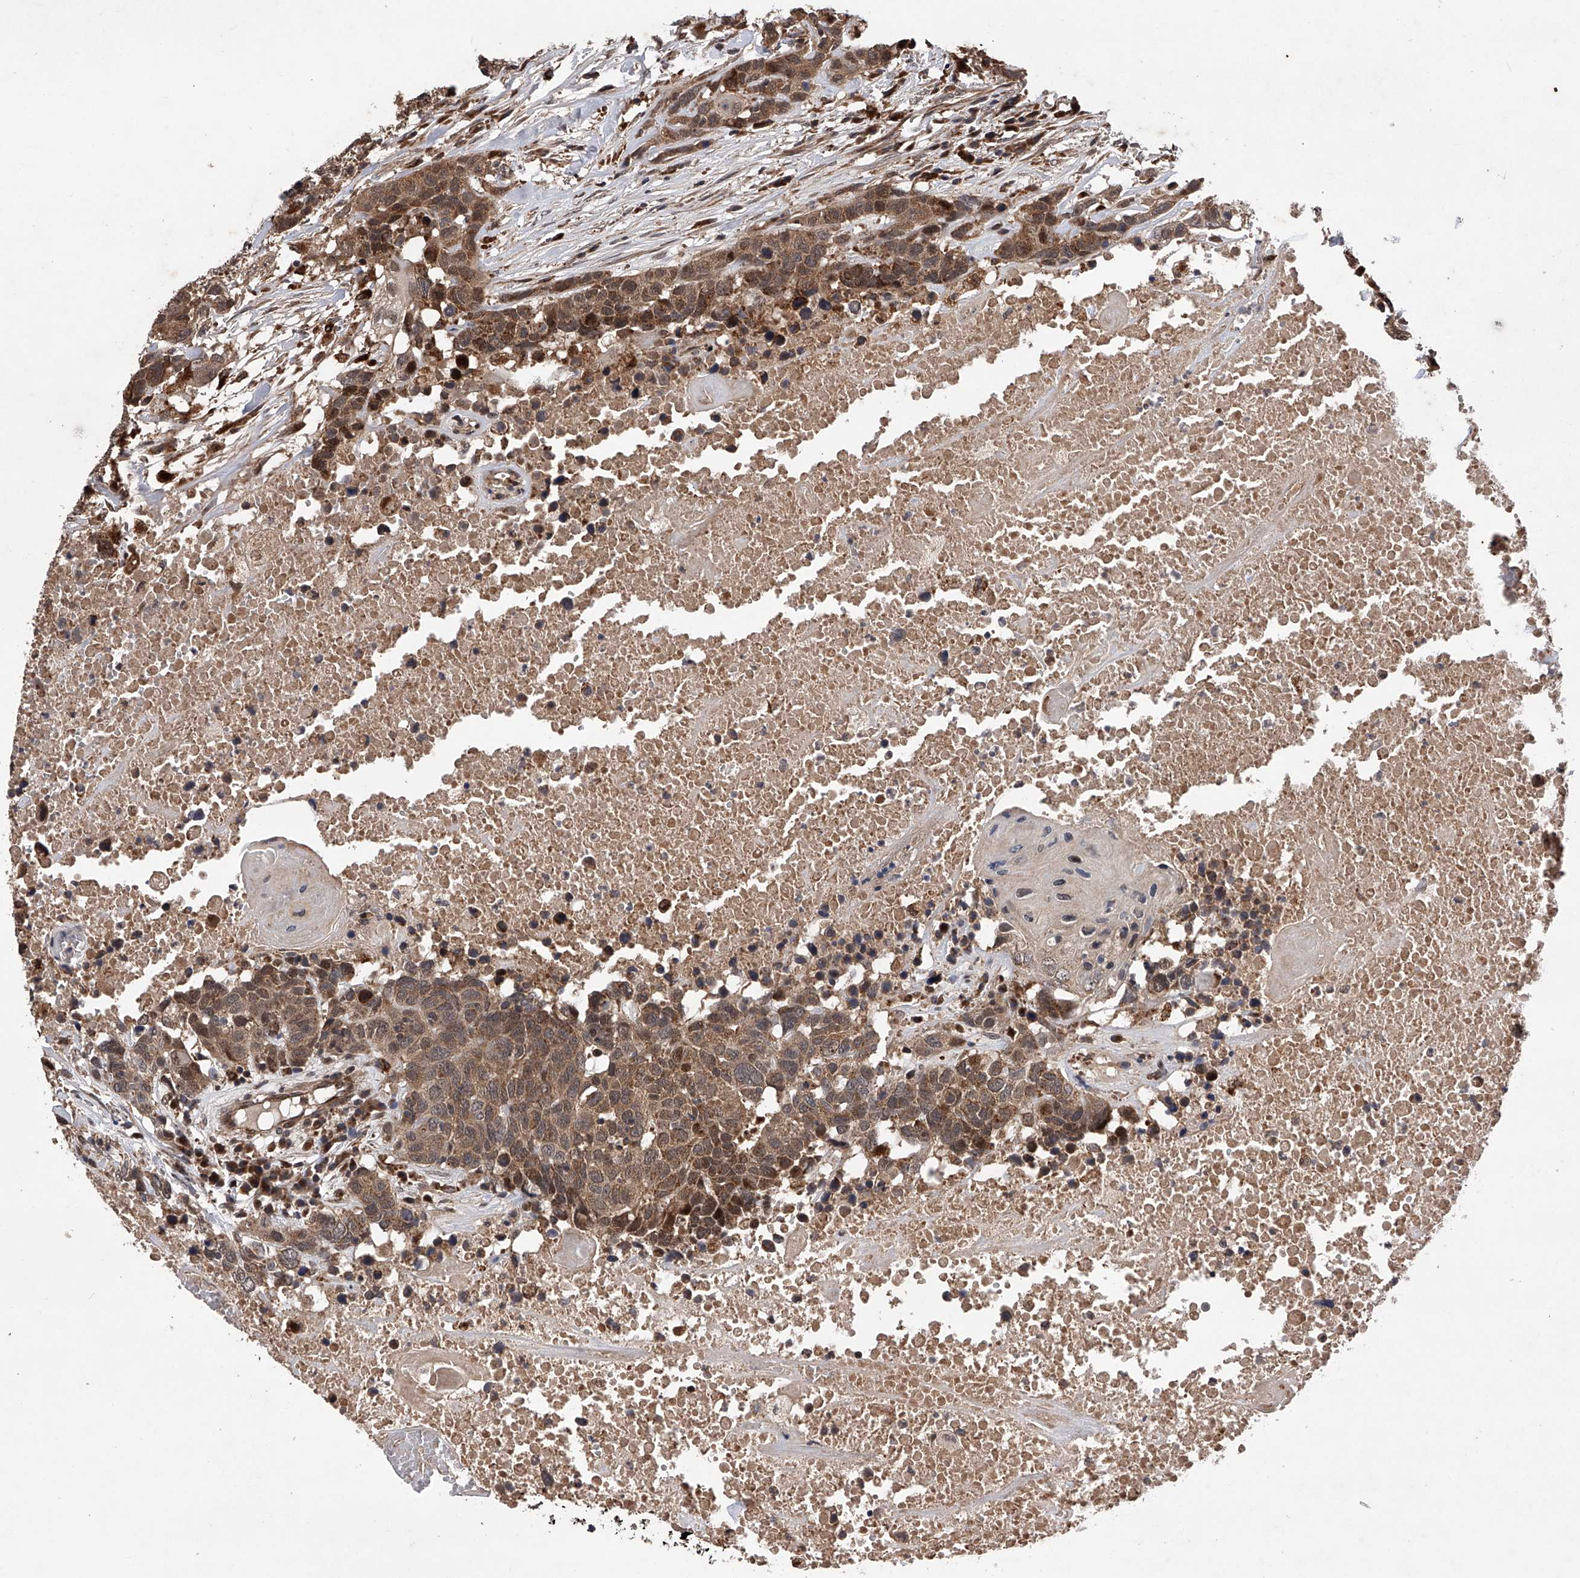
{"staining": {"intensity": "moderate", "quantity": ">75%", "location": "cytoplasmic/membranous"}, "tissue": "head and neck cancer", "cell_type": "Tumor cells", "image_type": "cancer", "snomed": [{"axis": "morphology", "description": "Squamous cell carcinoma, NOS"}, {"axis": "topography", "description": "Head-Neck"}], "caption": "Approximately >75% of tumor cells in squamous cell carcinoma (head and neck) exhibit moderate cytoplasmic/membranous protein expression as visualized by brown immunohistochemical staining.", "gene": "MAP3K11", "patient": {"sex": "male", "age": 66}}